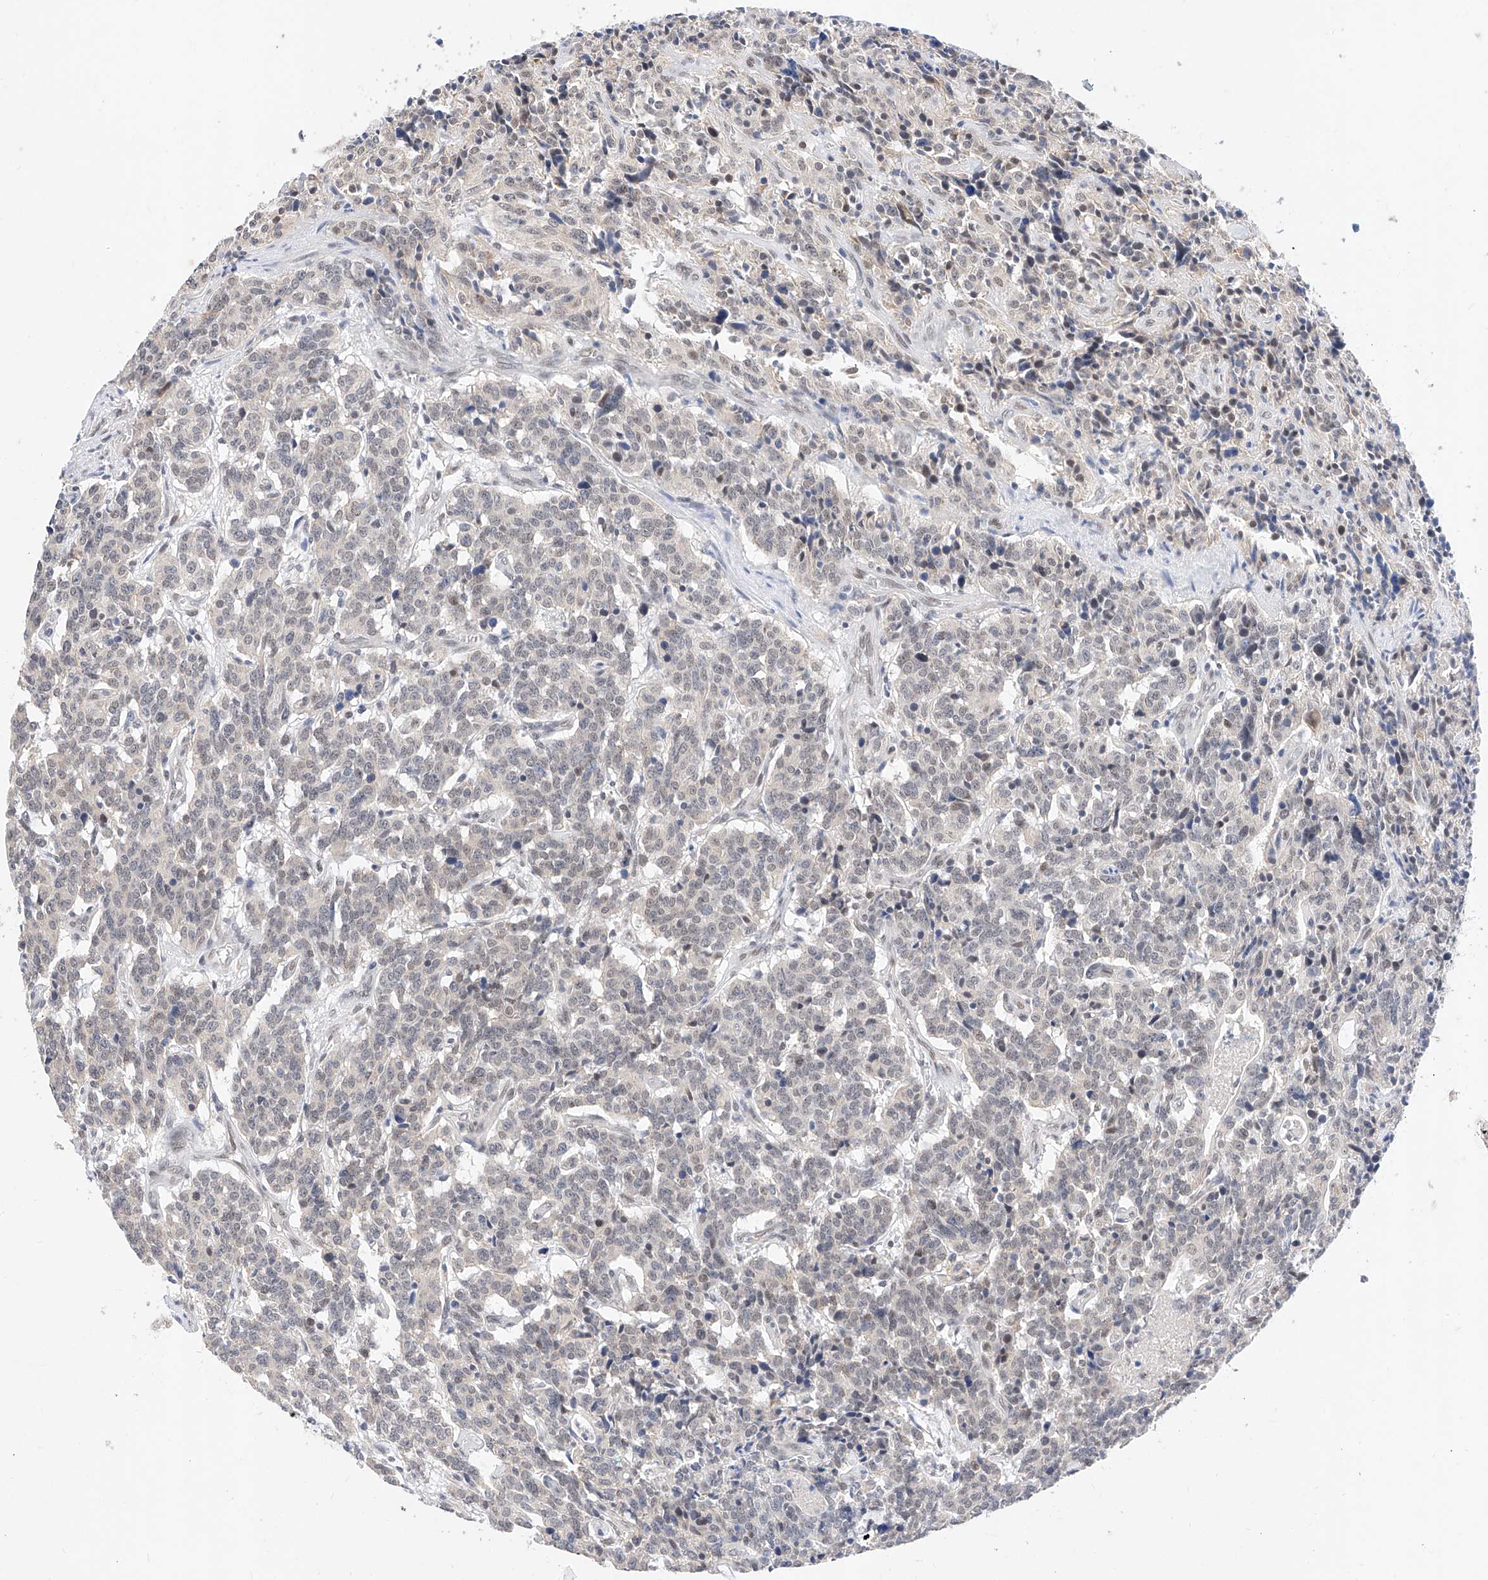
{"staining": {"intensity": "negative", "quantity": "none", "location": "none"}, "tissue": "carcinoid", "cell_type": "Tumor cells", "image_type": "cancer", "snomed": [{"axis": "morphology", "description": "Carcinoid, malignant, NOS"}, {"axis": "topography", "description": "Lung"}], "caption": "Immunohistochemistry (IHC) micrograph of neoplastic tissue: human carcinoid stained with DAB (3,3'-diaminobenzidine) demonstrates no significant protein staining in tumor cells.", "gene": "KCNJ1", "patient": {"sex": "female", "age": 46}}